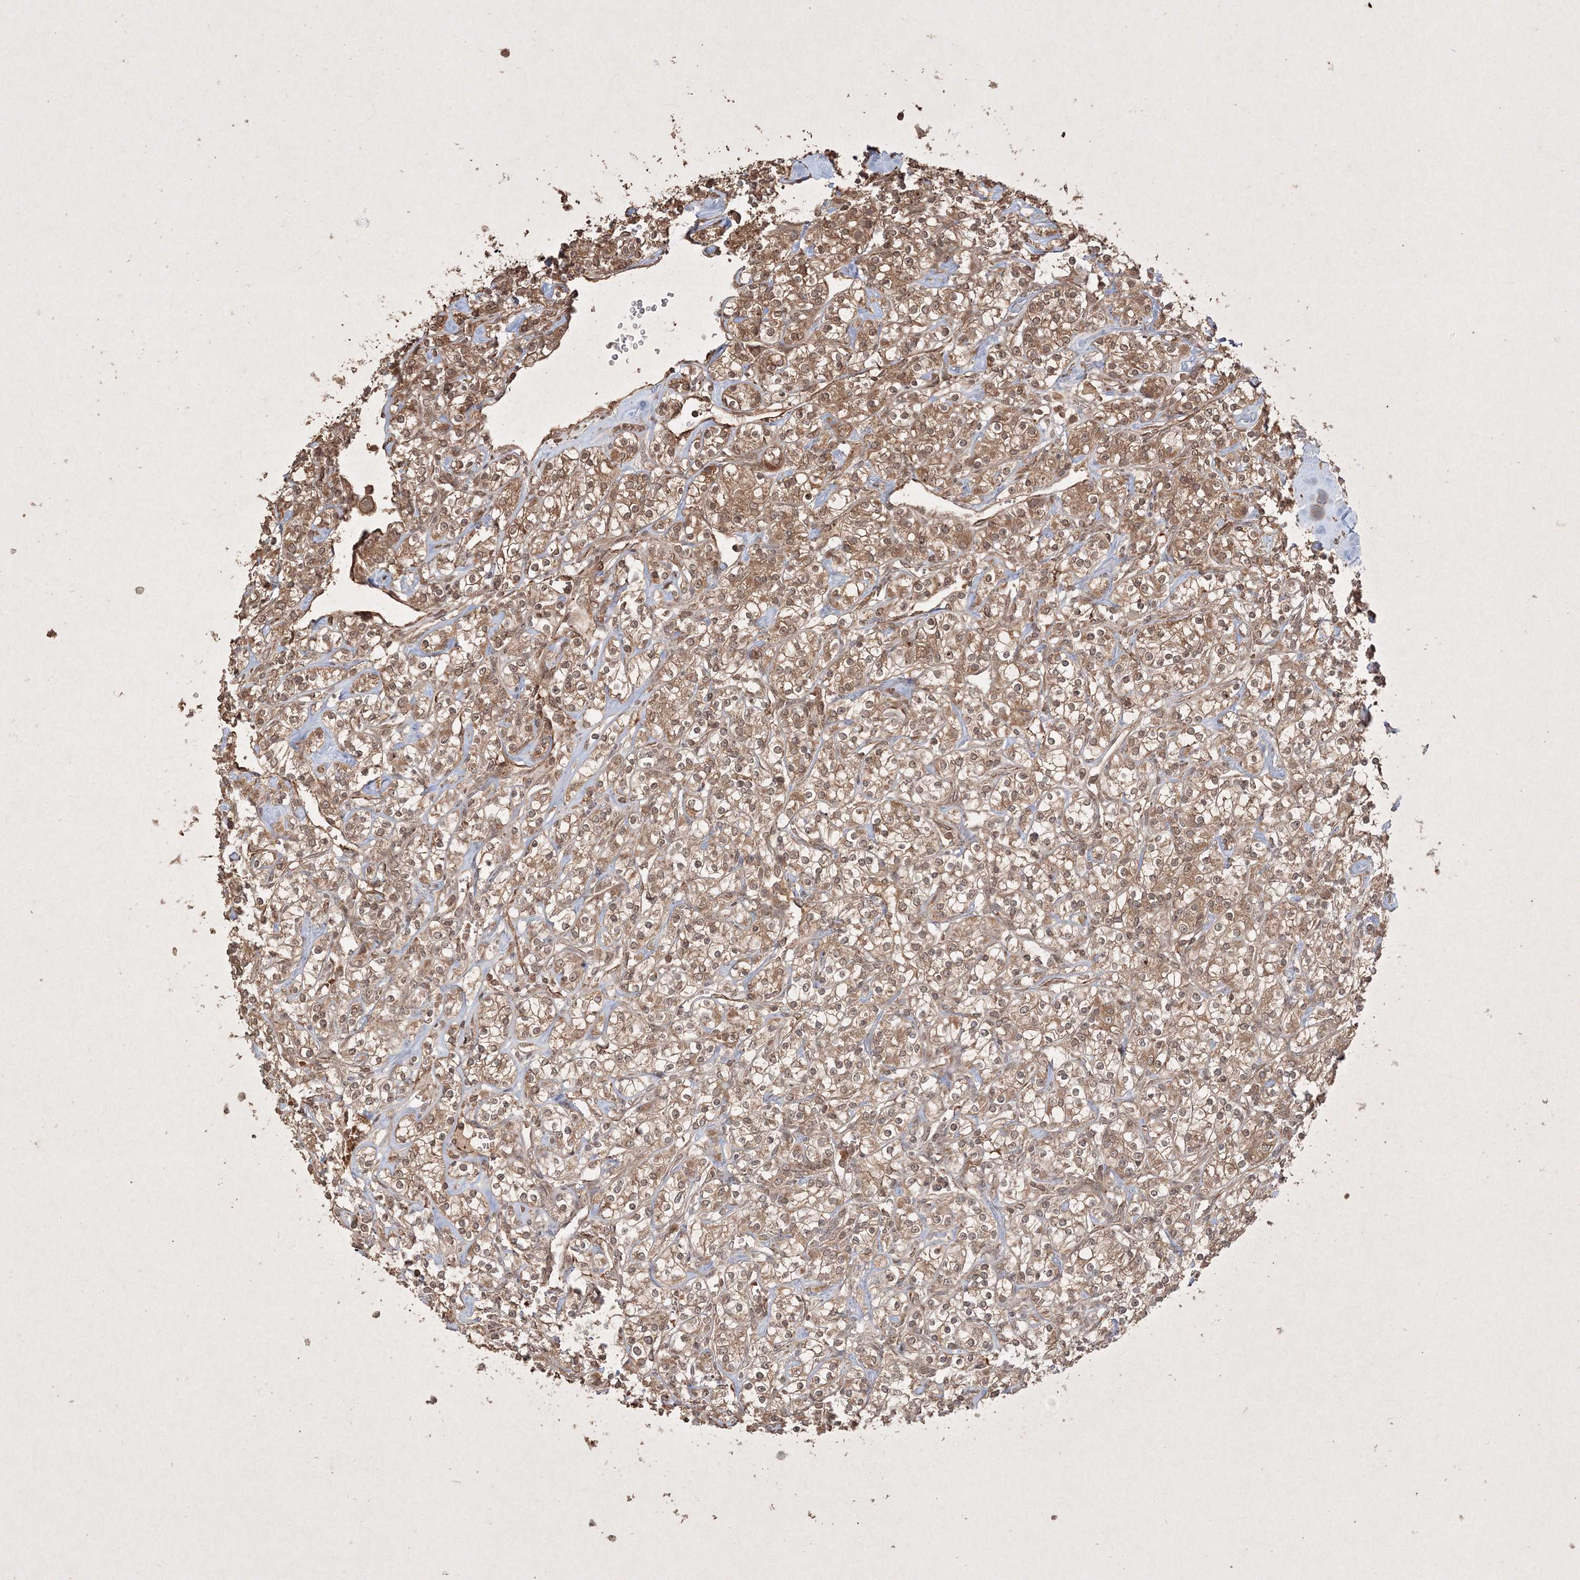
{"staining": {"intensity": "moderate", "quantity": ">75%", "location": "cytoplasmic/membranous,nuclear"}, "tissue": "renal cancer", "cell_type": "Tumor cells", "image_type": "cancer", "snomed": [{"axis": "morphology", "description": "Adenocarcinoma, NOS"}, {"axis": "topography", "description": "Kidney"}], "caption": "High-magnification brightfield microscopy of renal cancer (adenocarcinoma) stained with DAB (3,3'-diaminobenzidine) (brown) and counterstained with hematoxylin (blue). tumor cells exhibit moderate cytoplasmic/membranous and nuclear expression is present in approximately>75% of cells. Using DAB (brown) and hematoxylin (blue) stains, captured at high magnification using brightfield microscopy.", "gene": "PELI3", "patient": {"sex": "male", "age": 77}}